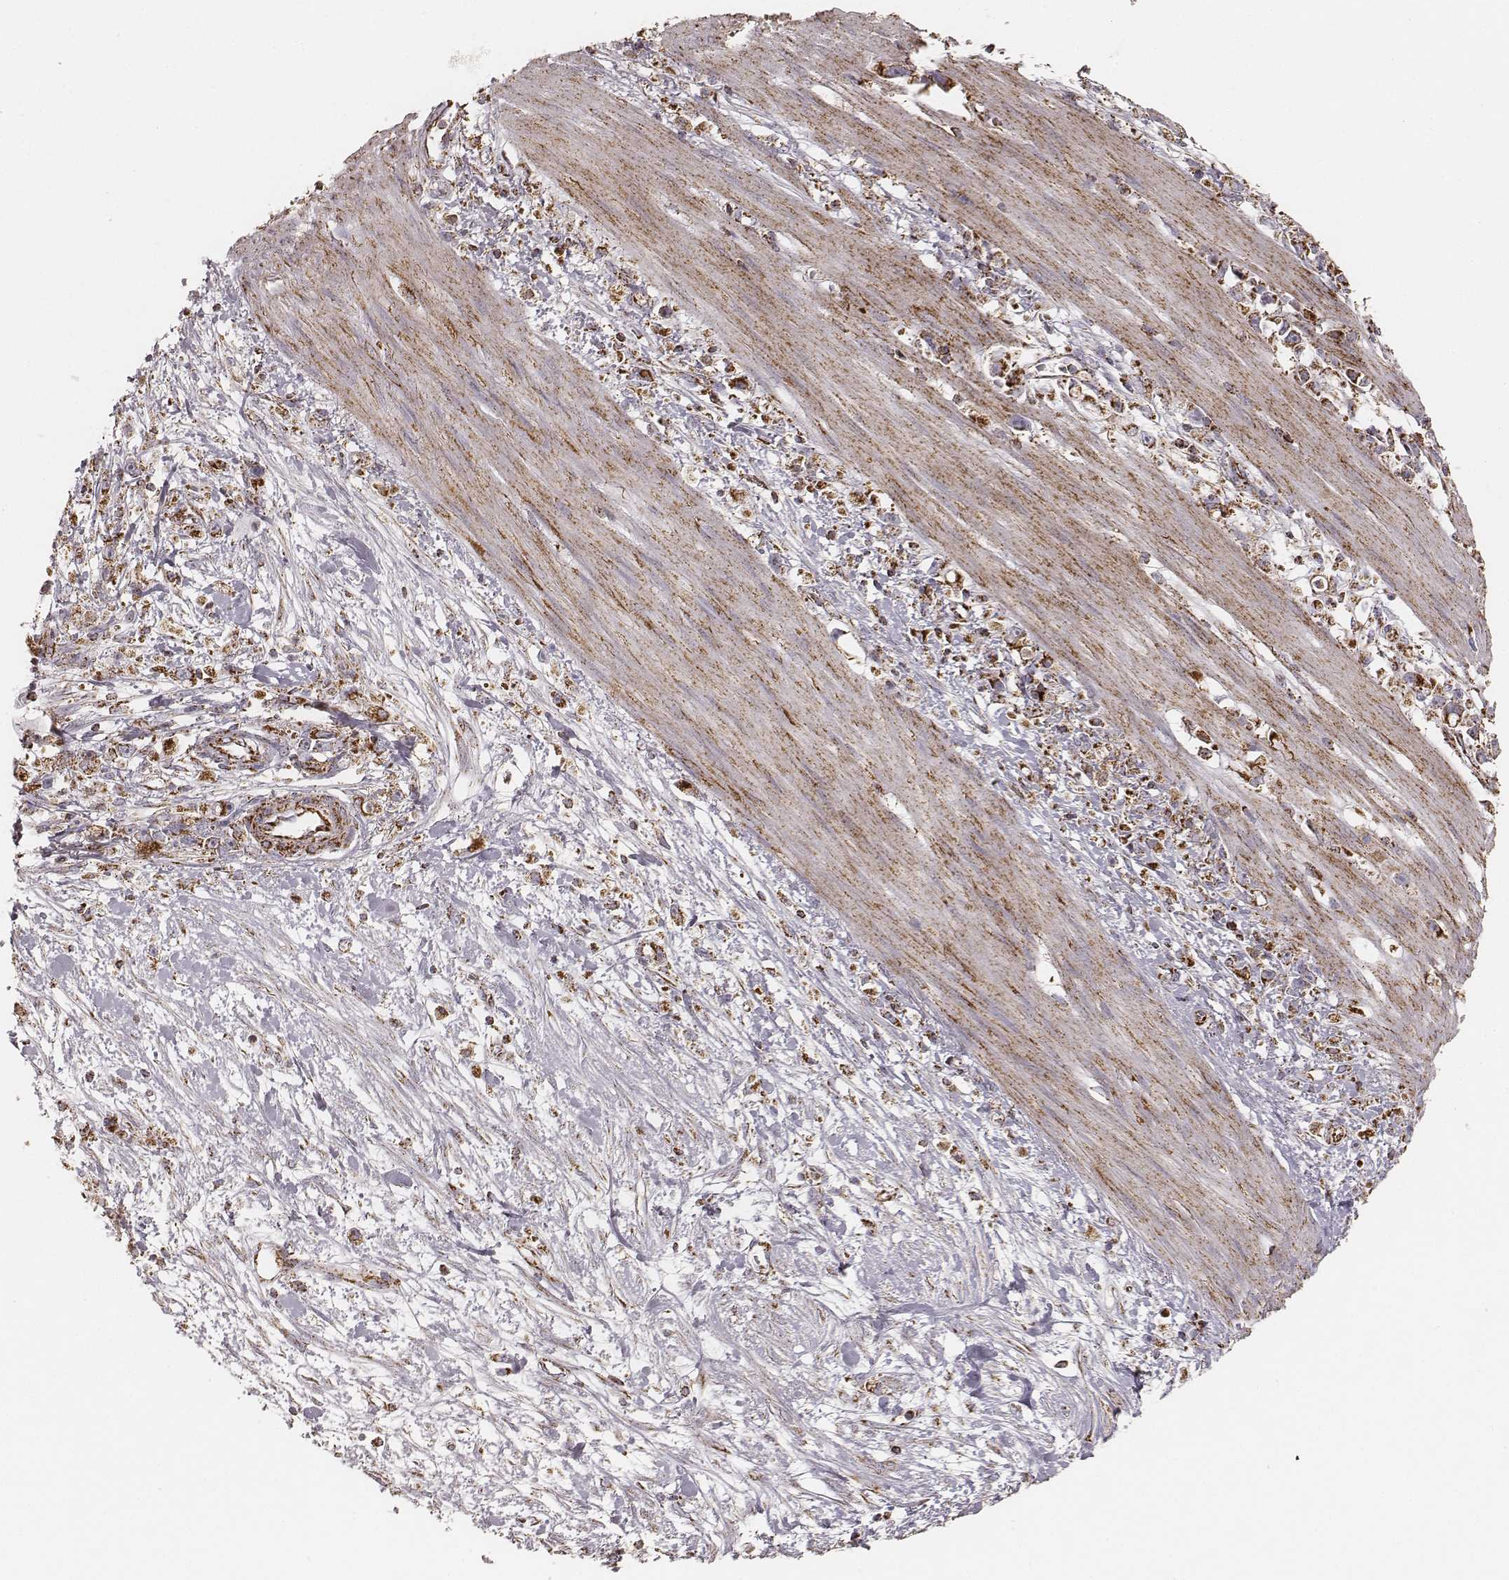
{"staining": {"intensity": "strong", "quantity": ">75%", "location": "cytoplasmic/membranous"}, "tissue": "stomach cancer", "cell_type": "Tumor cells", "image_type": "cancer", "snomed": [{"axis": "morphology", "description": "Adenocarcinoma, NOS"}, {"axis": "topography", "description": "Stomach"}], "caption": "This micrograph shows adenocarcinoma (stomach) stained with IHC to label a protein in brown. The cytoplasmic/membranous of tumor cells show strong positivity for the protein. Nuclei are counter-stained blue.", "gene": "CS", "patient": {"sex": "female", "age": 59}}